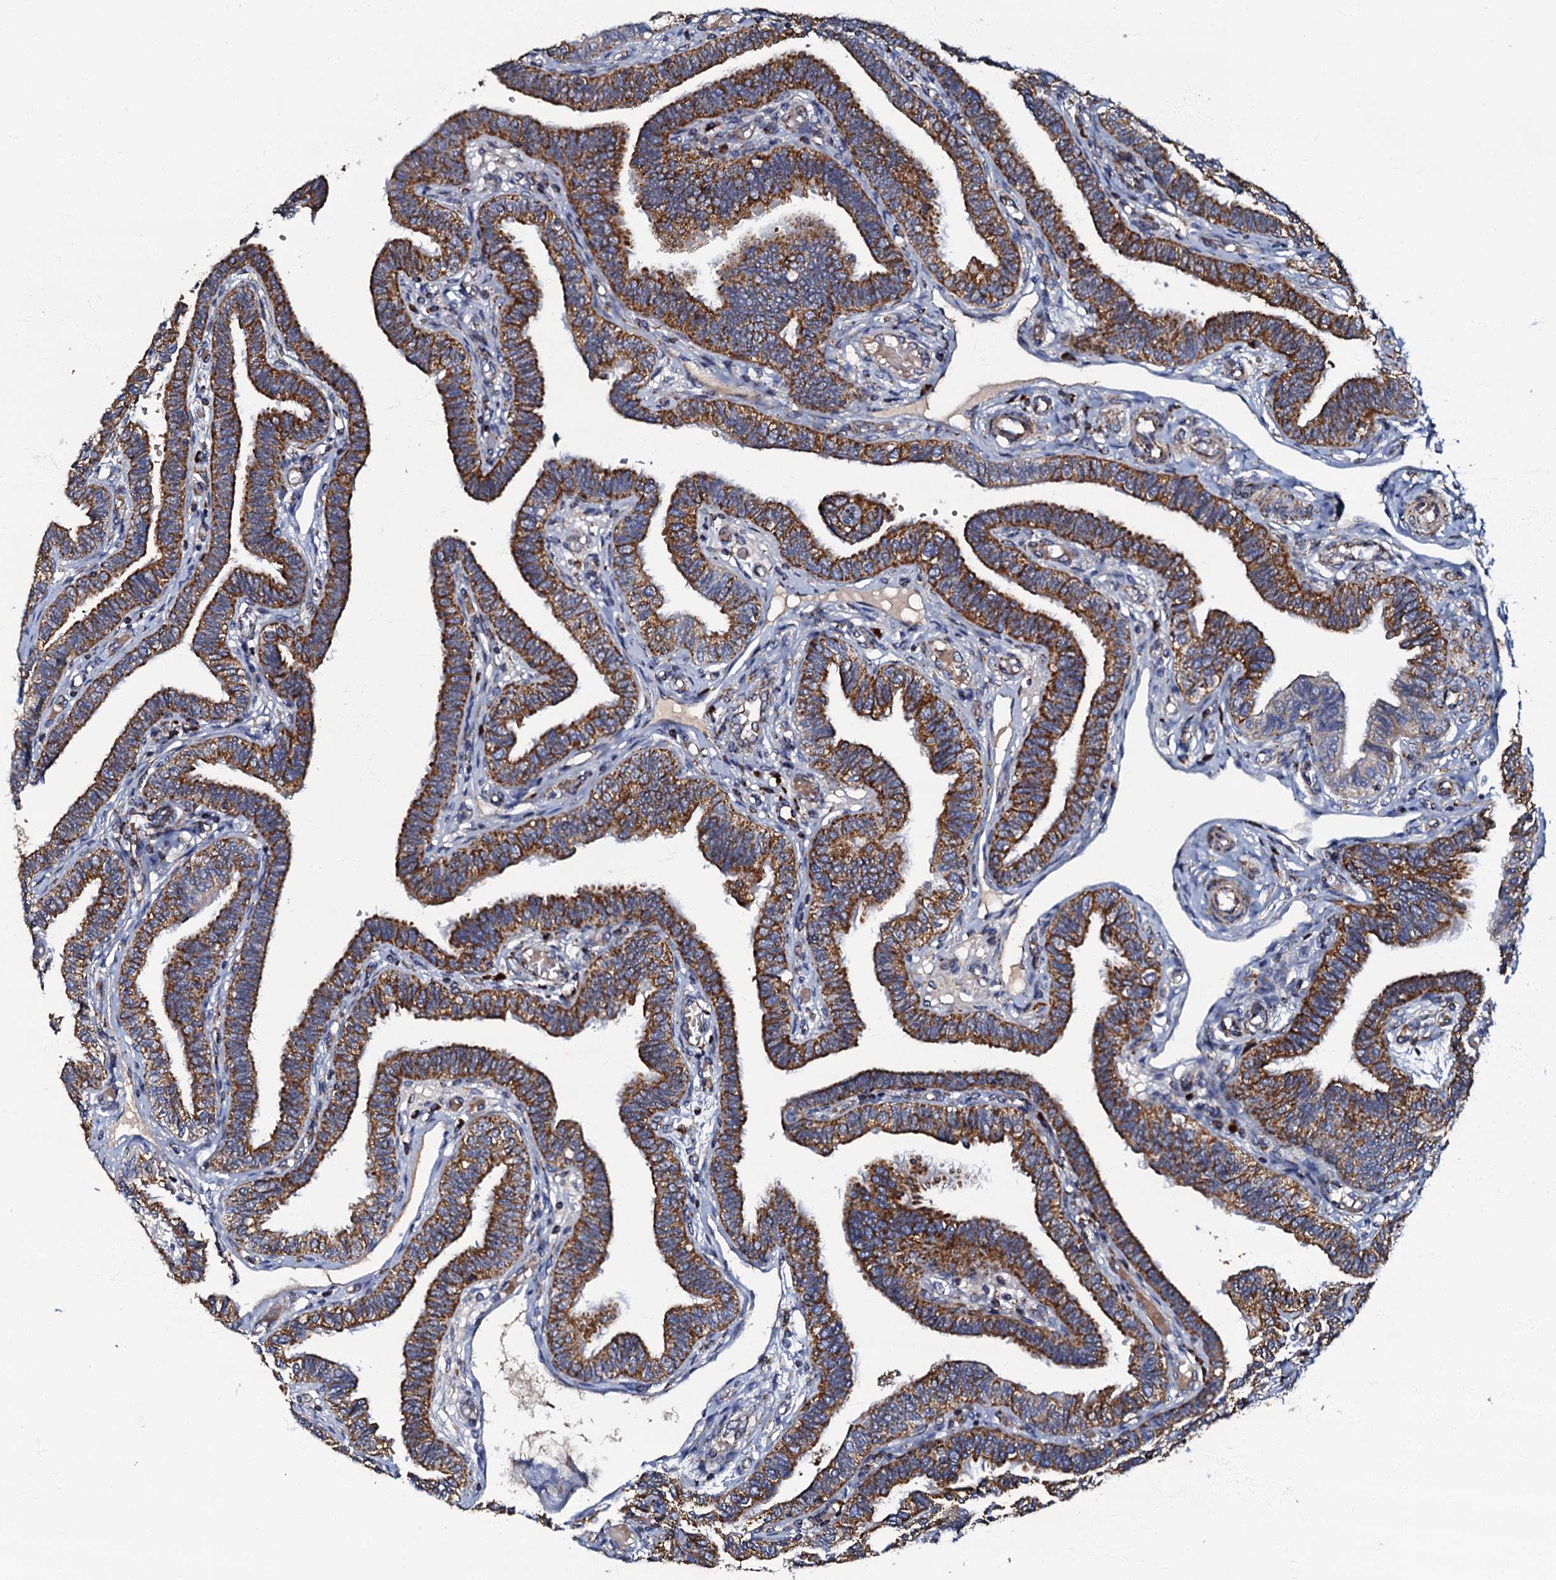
{"staining": {"intensity": "strong", "quantity": ">75%", "location": "cytoplasmic/membranous"}, "tissue": "fallopian tube", "cell_type": "Glandular cells", "image_type": "normal", "snomed": [{"axis": "morphology", "description": "Normal tissue, NOS"}, {"axis": "topography", "description": "Fallopian tube"}], "caption": "Immunohistochemistry (IHC) of normal fallopian tube displays high levels of strong cytoplasmic/membranous expression in about >75% of glandular cells. The staining is performed using DAB brown chromogen to label protein expression. The nuclei are counter-stained blue using hematoxylin.", "gene": "NDUFA12", "patient": {"sex": "female", "age": 39}}